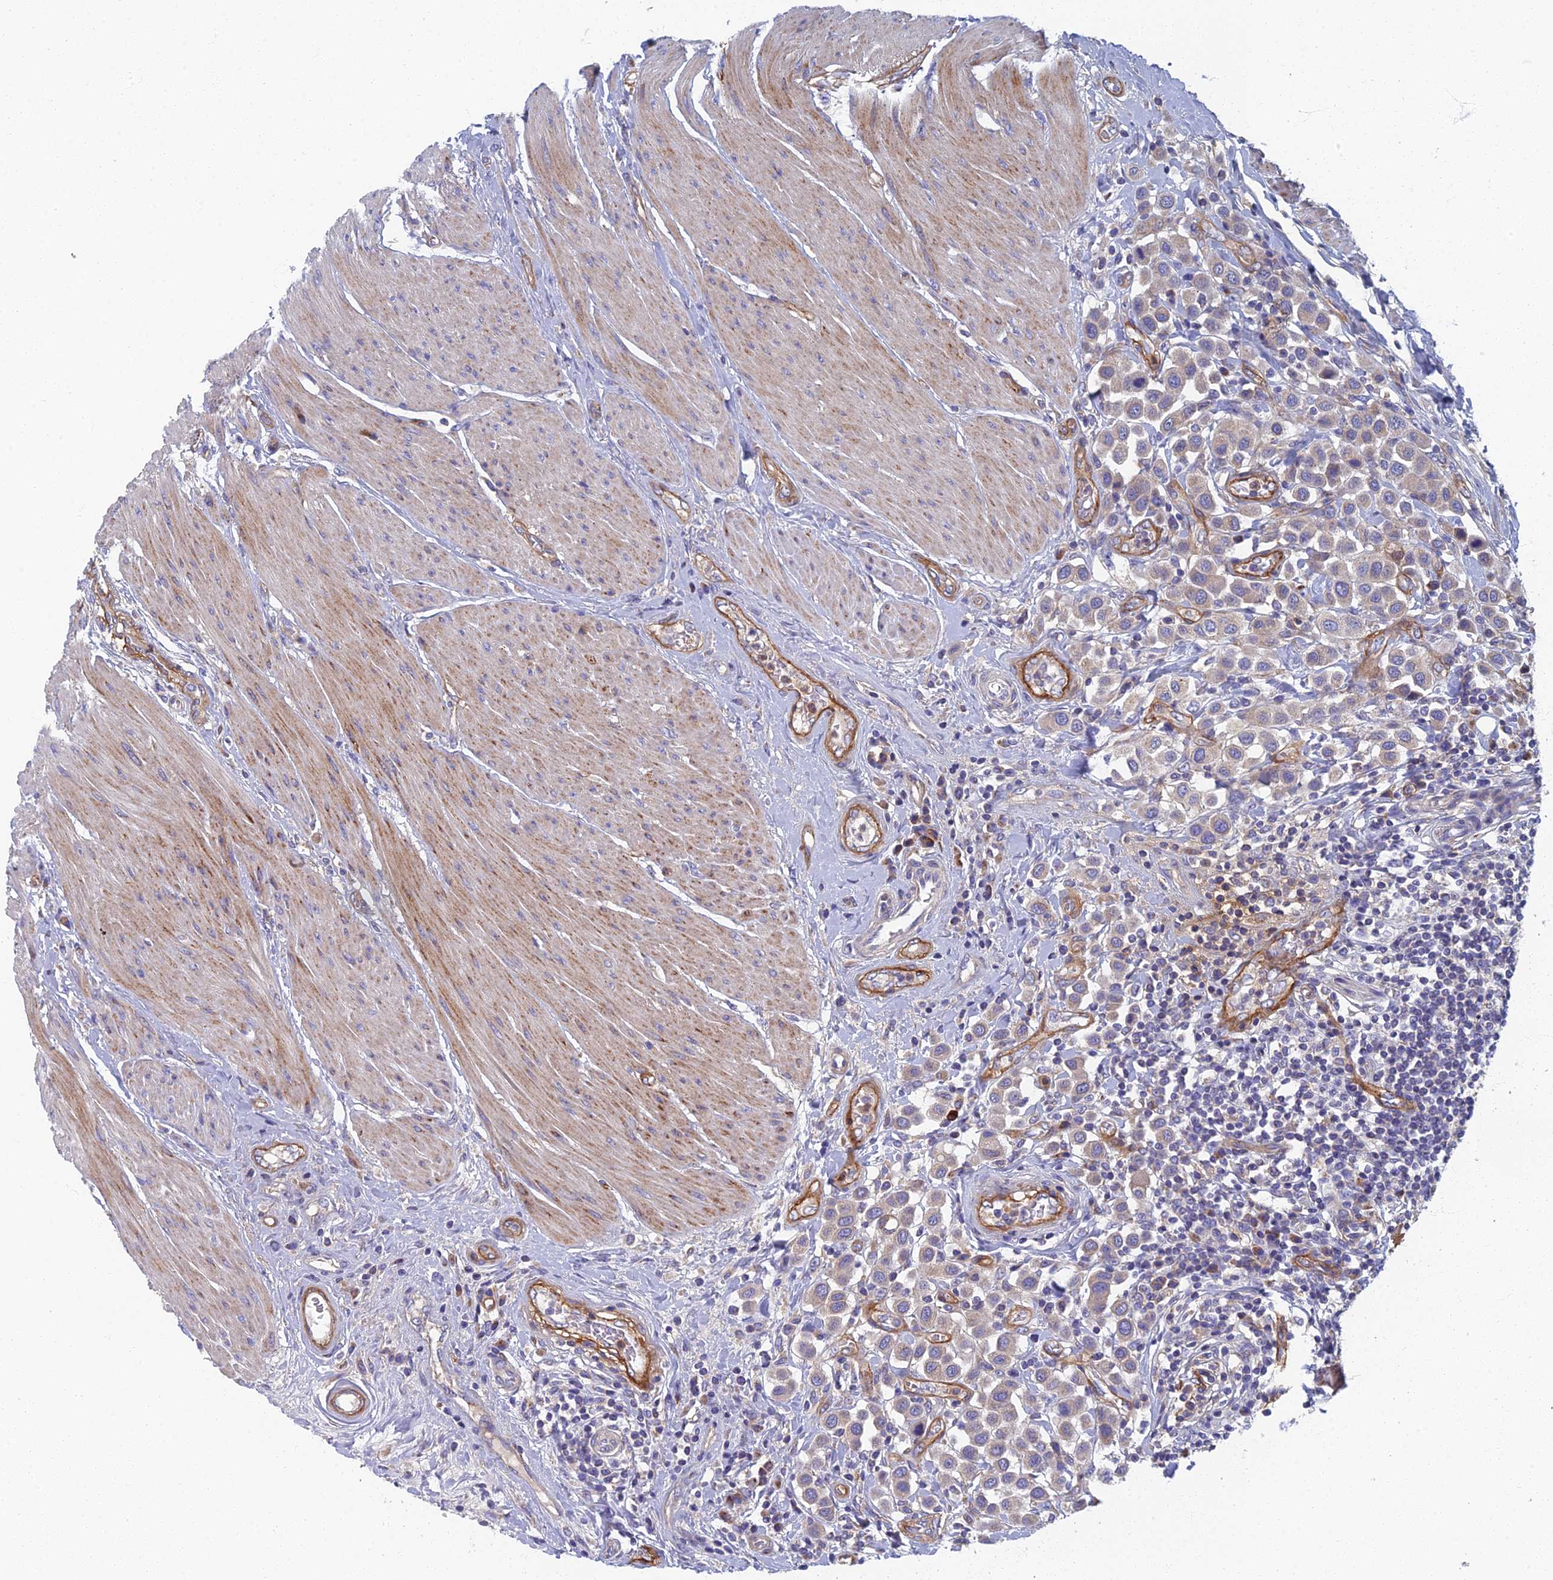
{"staining": {"intensity": "negative", "quantity": "none", "location": "none"}, "tissue": "urothelial cancer", "cell_type": "Tumor cells", "image_type": "cancer", "snomed": [{"axis": "morphology", "description": "Urothelial carcinoma, High grade"}, {"axis": "topography", "description": "Urinary bladder"}], "caption": "The IHC histopathology image has no significant positivity in tumor cells of urothelial cancer tissue.", "gene": "RNASEK", "patient": {"sex": "male", "age": 50}}